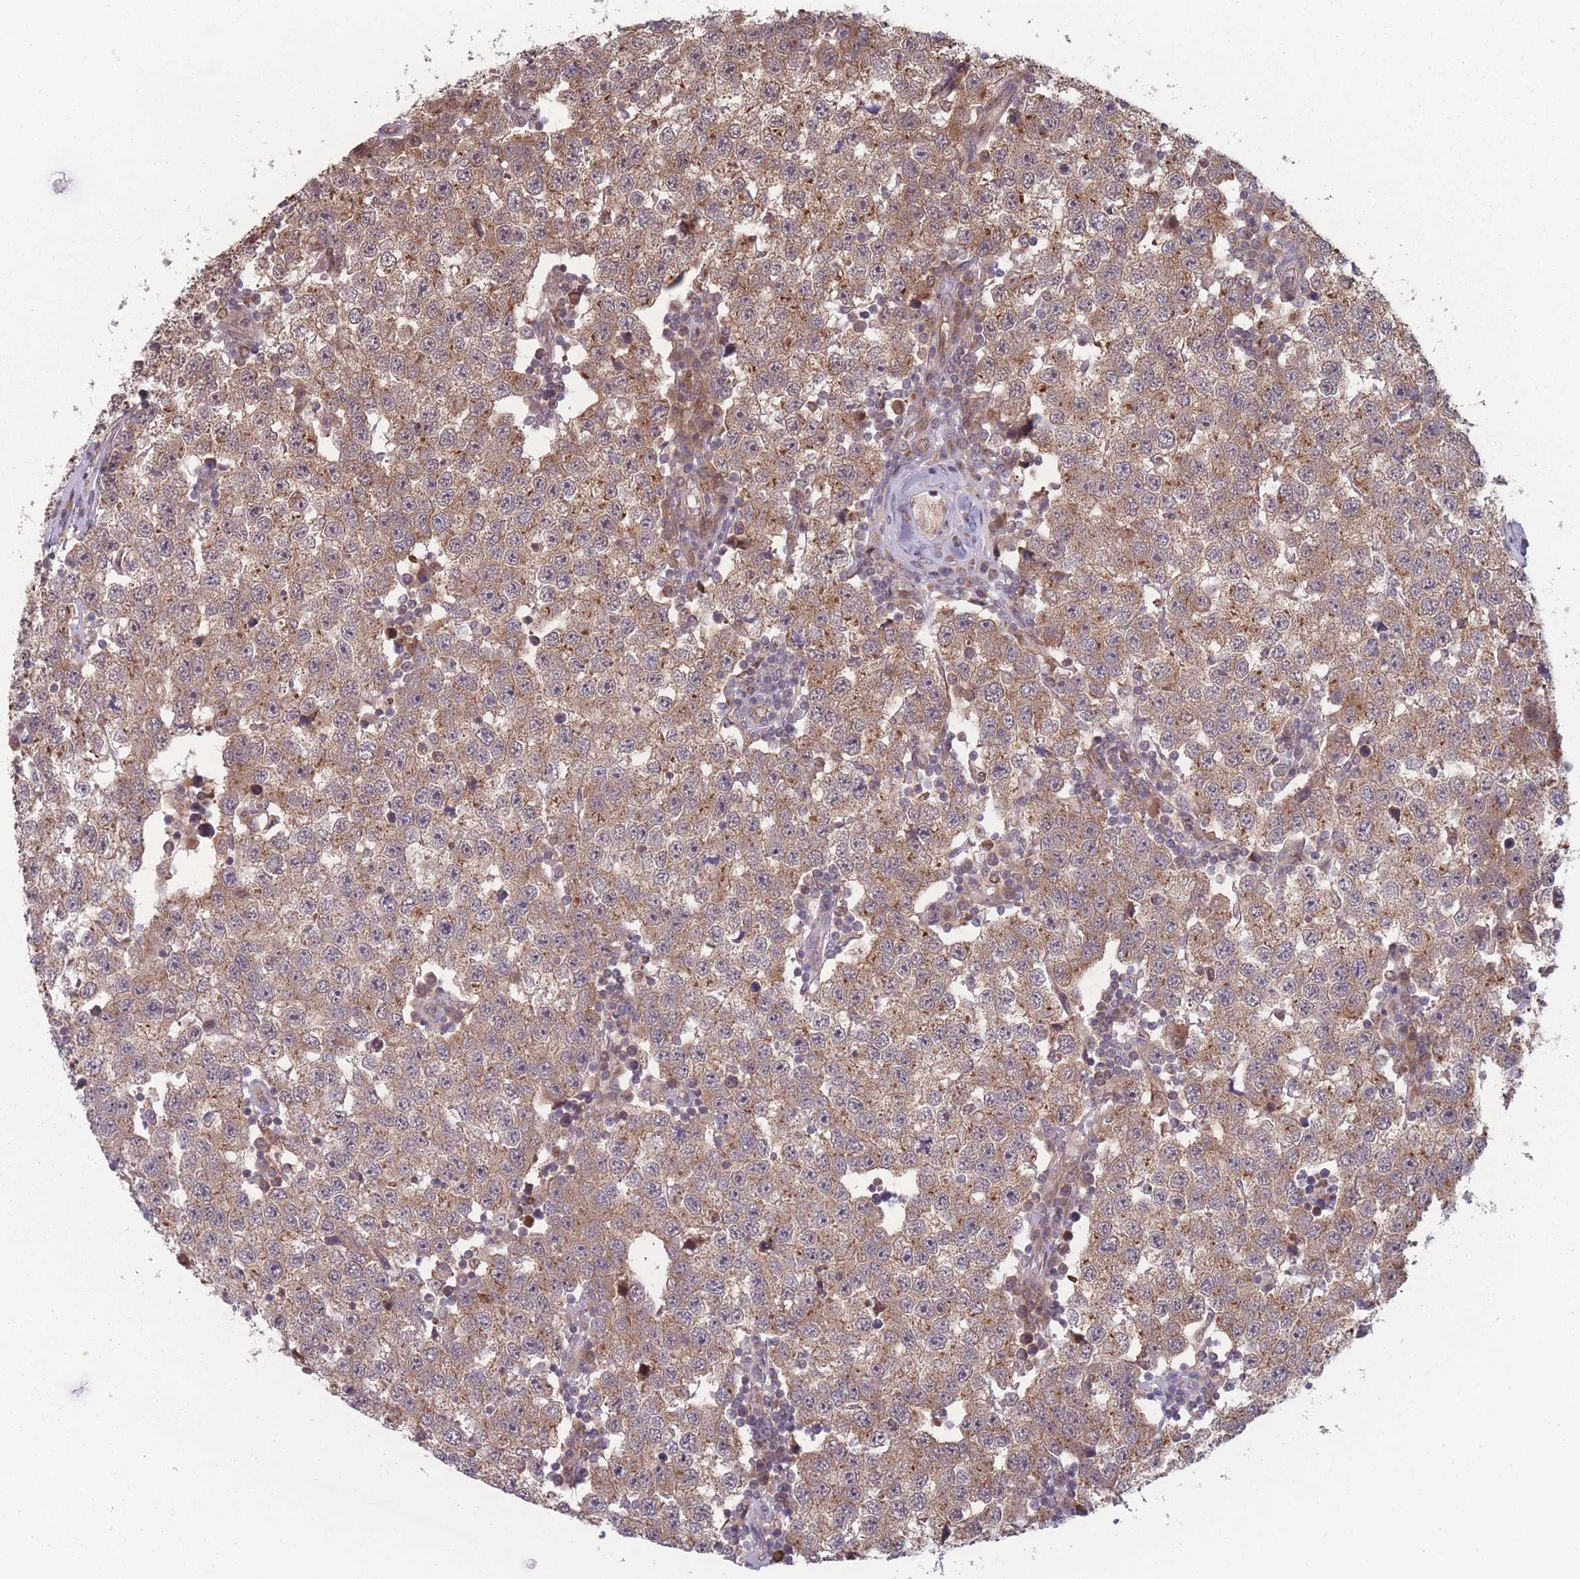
{"staining": {"intensity": "weak", "quantity": ">75%", "location": "cytoplasmic/membranous"}, "tissue": "testis cancer", "cell_type": "Tumor cells", "image_type": "cancer", "snomed": [{"axis": "morphology", "description": "Seminoma, NOS"}, {"axis": "topography", "description": "Testis"}], "caption": "Human testis cancer (seminoma) stained with a brown dye shows weak cytoplasmic/membranous positive expression in about >75% of tumor cells.", "gene": "RPS18", "patient": {"sex": "male", "age": 34}}